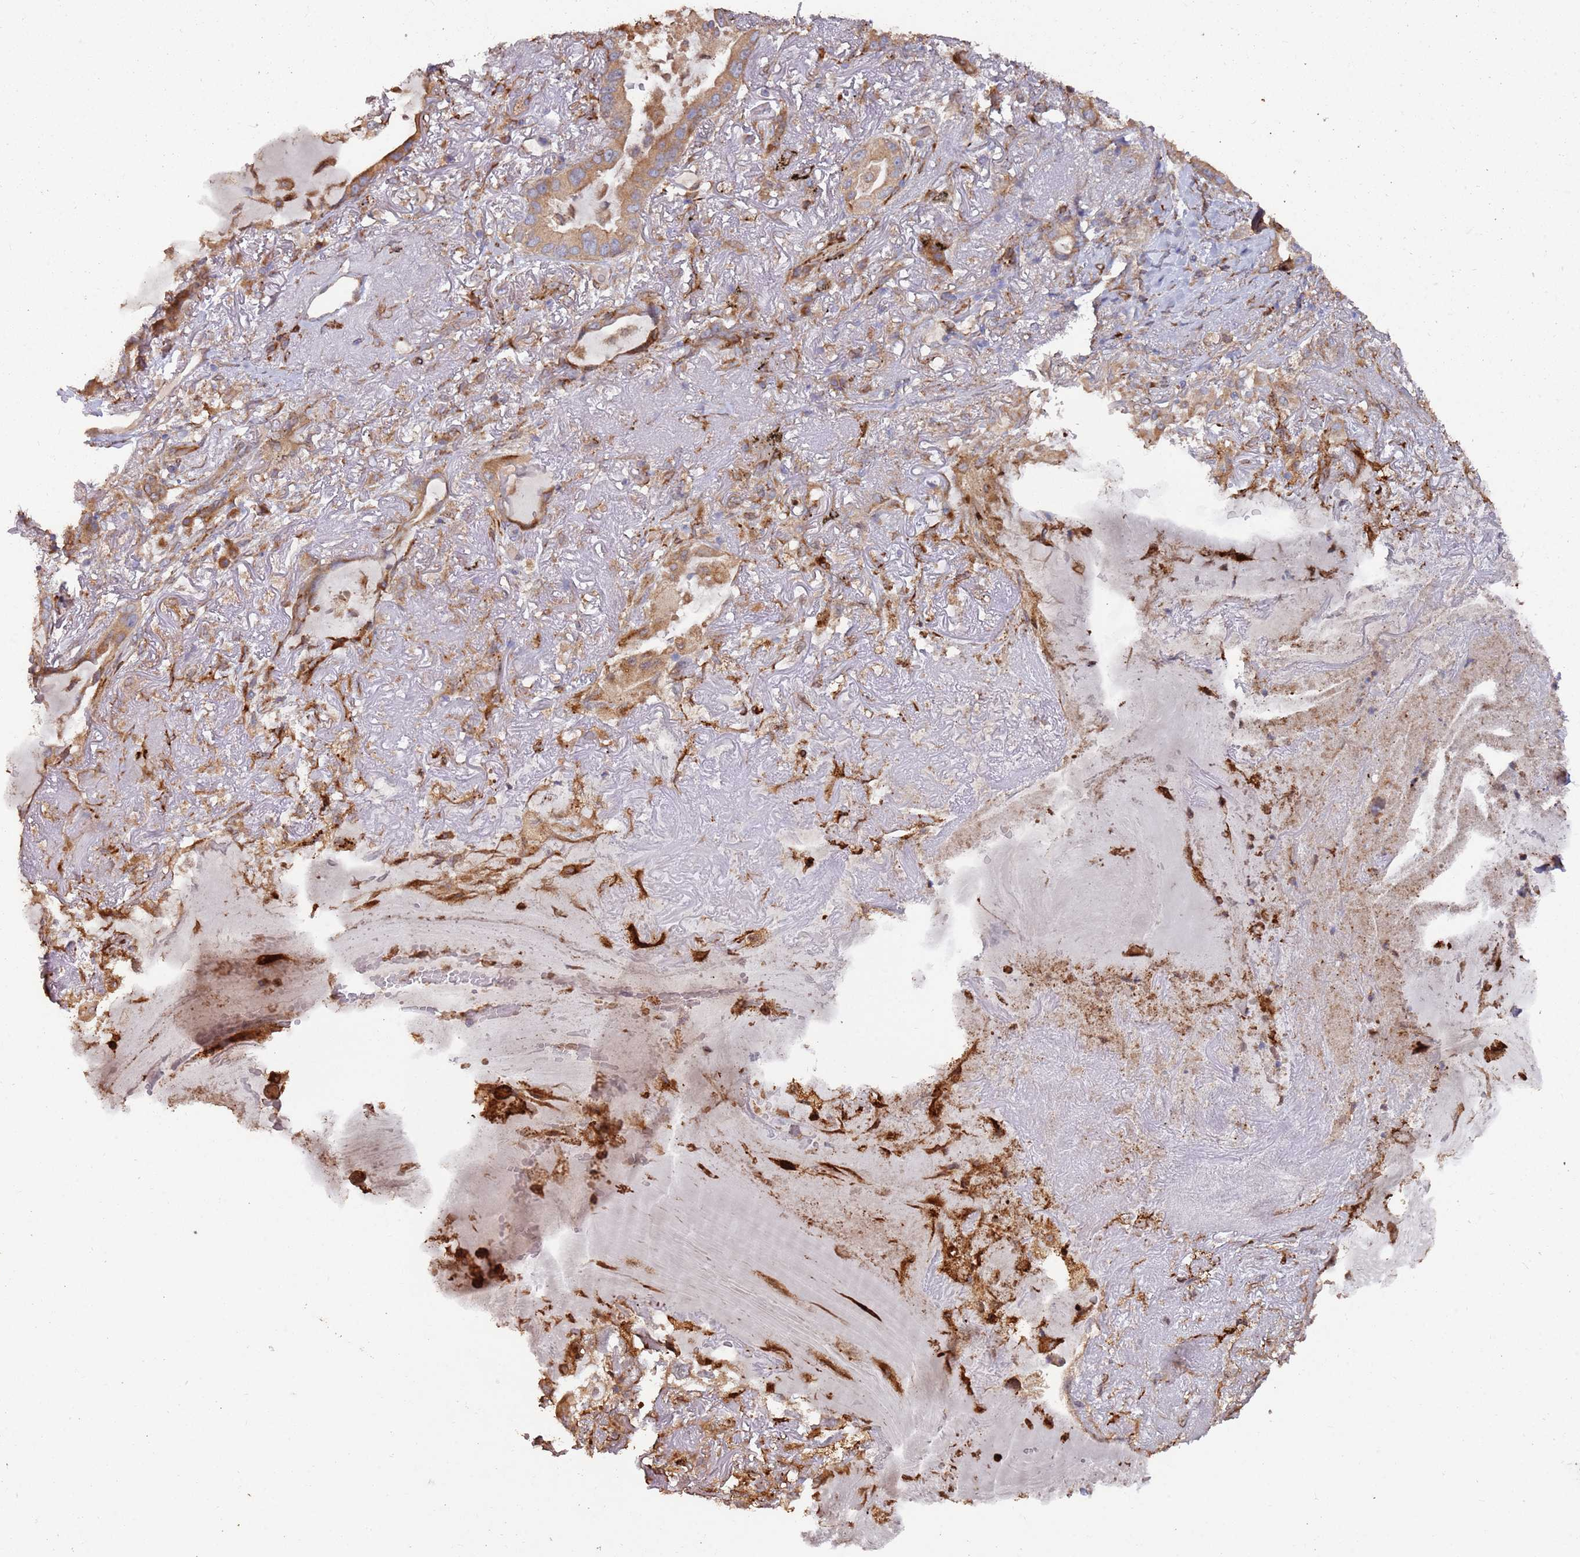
{"staining": {"intensity": "moderate", "quantity": ">75%", "location": "cytoplasmic/membranous"}, "tissue": "lung cancer", "cell_type": "Tumor cells", "image_type": "cancer", "snomed": [{"axis": "morphology", "description": "Adenocarcinoma, NOS"}, {"axis": "topography", "description": "Lung"}], "caption": "A brown stain labels moderate cytoplasmic/membranous staining of a protein in lung adenocarcinoma tumor cells.", "gene": "LACC1", "patient": {"sex": "female", "age": 69}}